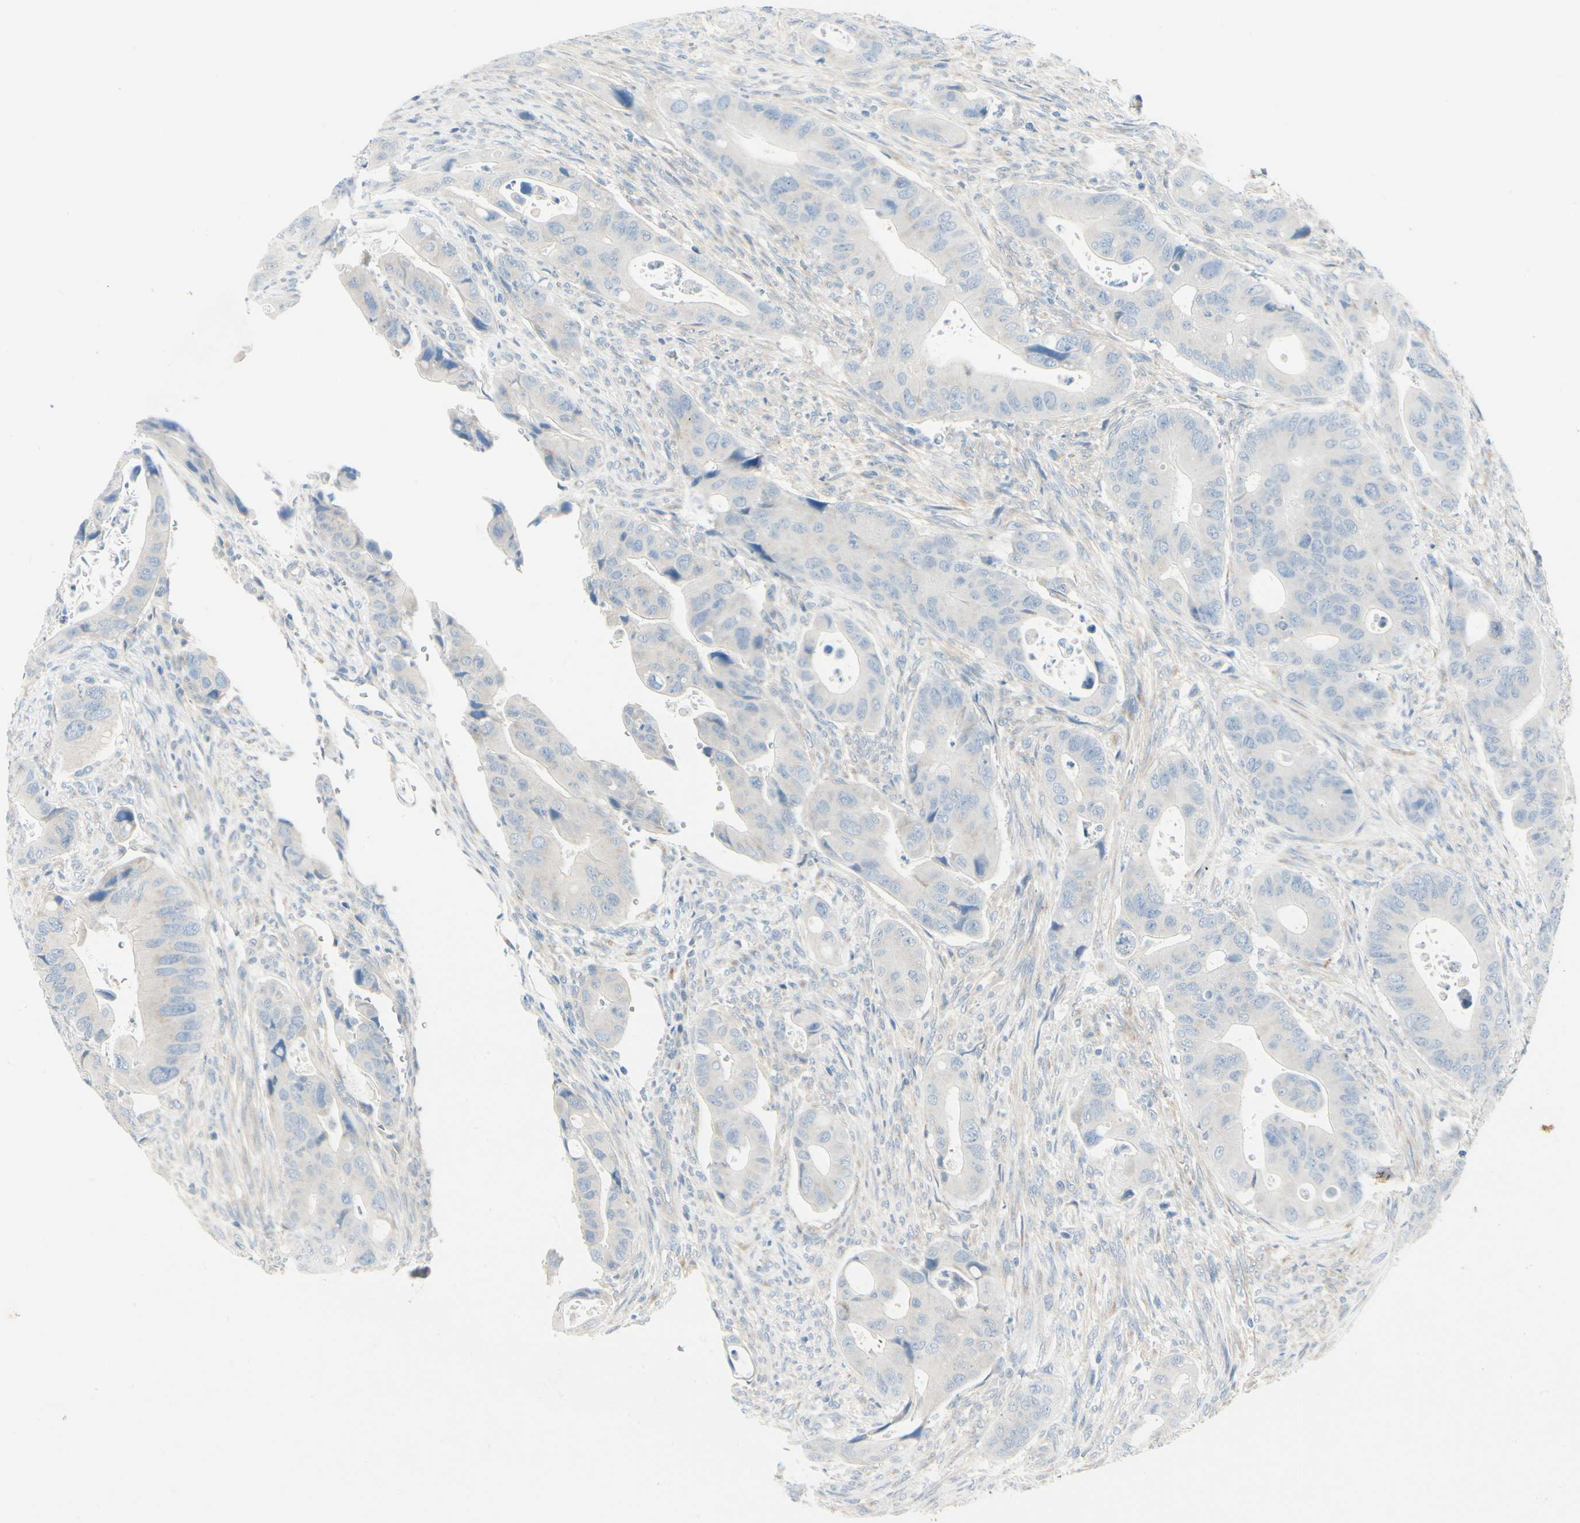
{"staining": {"intensity": "moderate", "quantity": "<25%", "location": "cytoplasmic/membranous"}, "tissue": "colorectal cancer", "cell_type": "Tumor cells", "image_type": "cancer", "snomed": [{"axis": "morphology", "description": "Adenocarcinoma, NOS"}, {"axis": "topography", "description": "Rectum"}], "caption": "A brown stain shows moderate cytoplasmic/membranous staining of a protein in colorectal adenocarcinoma tumor cells. (Brightfield microscopy of DAB IHC at high magnification).", "gene": "ABCA3", "patient": {"sex": "female", "age": 57}}